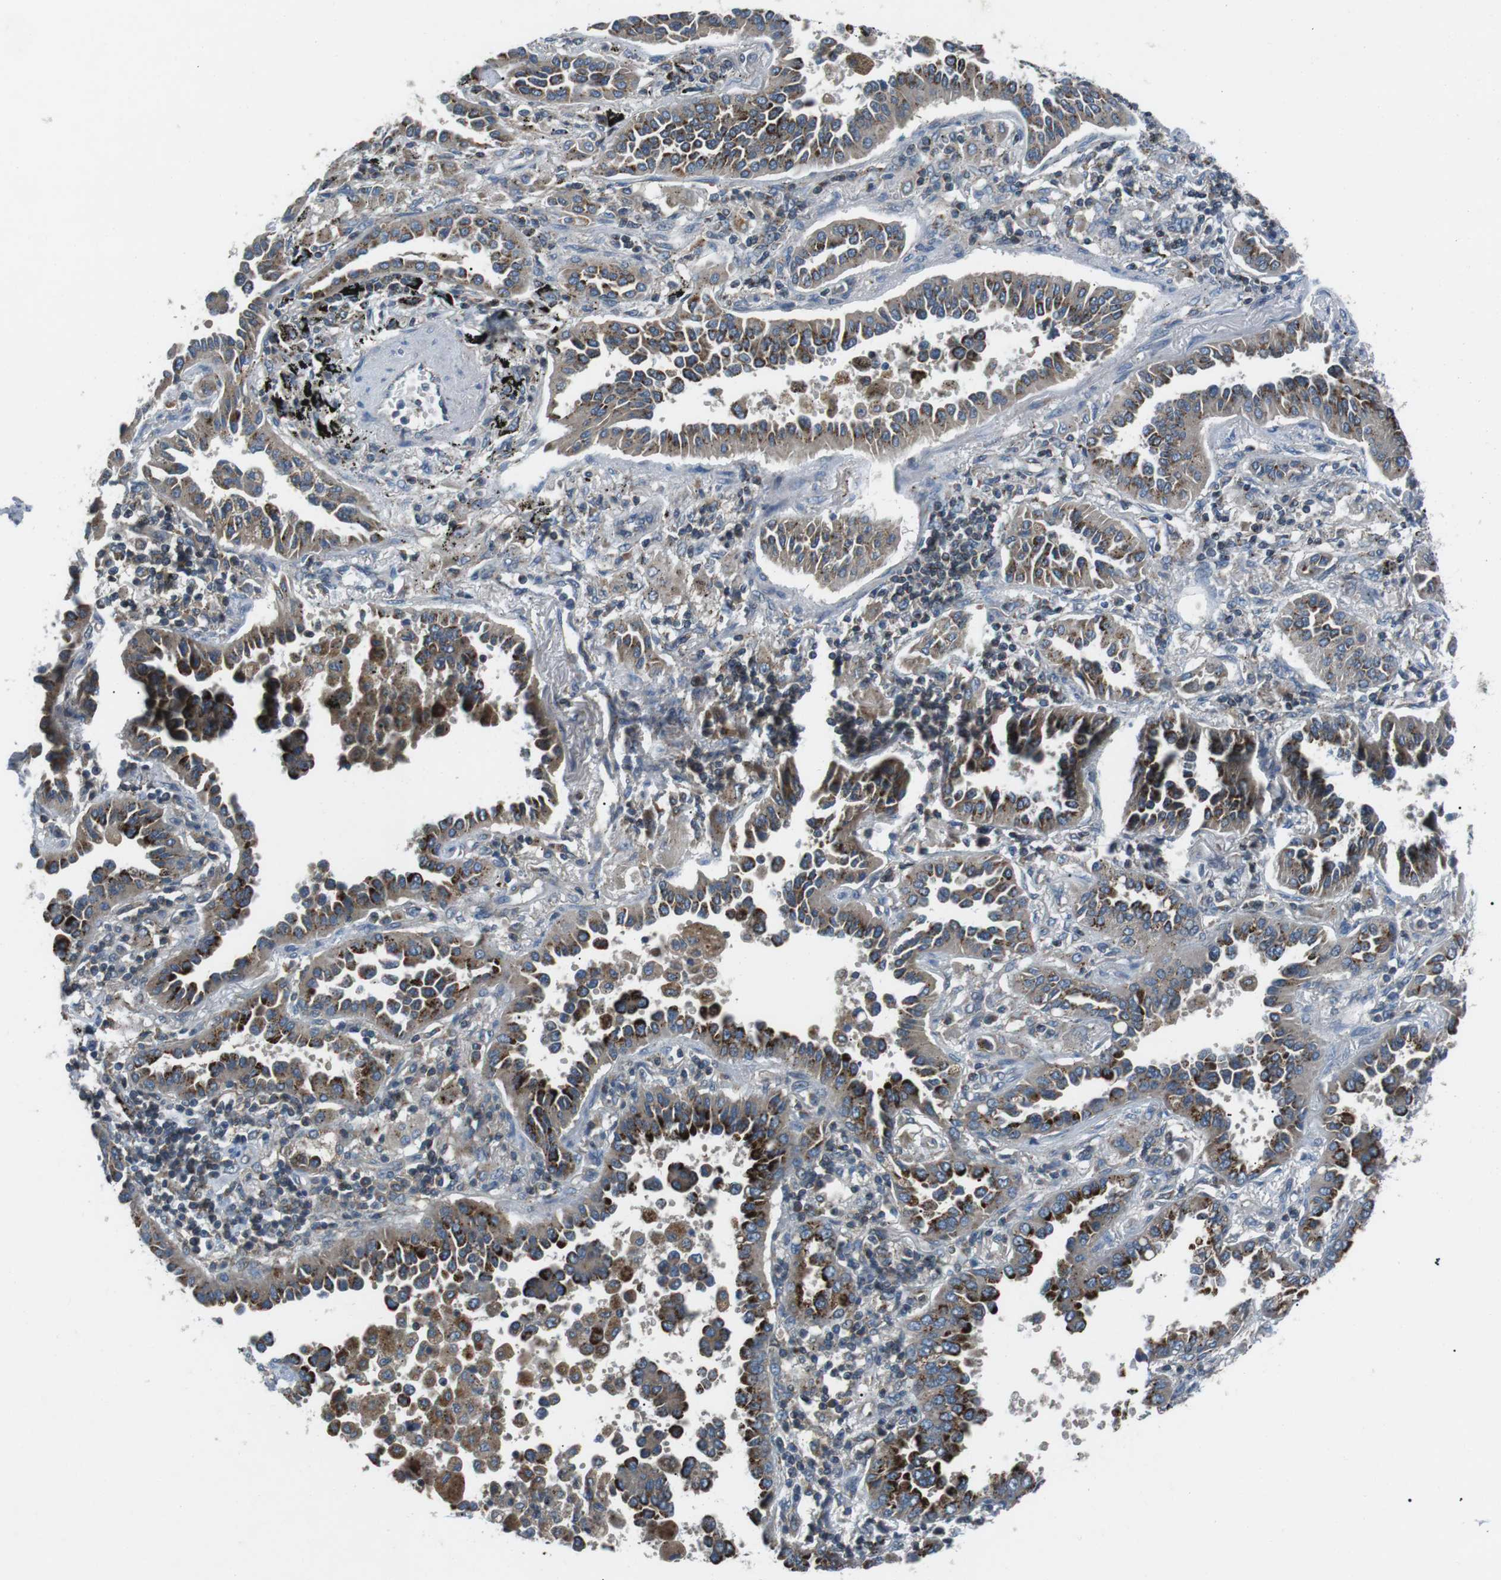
{"staining": {"intensity": "moderate", "quantity": ">75%", "location": "cytoplasmic/membranous"}, "tissue": "lung cancer", "cell_type": "Tumor cells", "image_type": "cancer", "snomed": [{"axis": "morphology", "description": "Normal tissue, NOS"}, {"axis": "morphology", "description": "Adenocarcinoma, NOS"}, {"axis": "topography", "description": "Lung"}], "caption": "Immunohistochemistry (DAB (3,3'-diaminobenzidine)) staining of human adenocarcinoma (lung) exhibits moderate cytoplasmic/membranous protein expression in approximately >75% of tumor cells.", "gene": "FAM3B", "patient": {"sex": "male", "age": 59}}